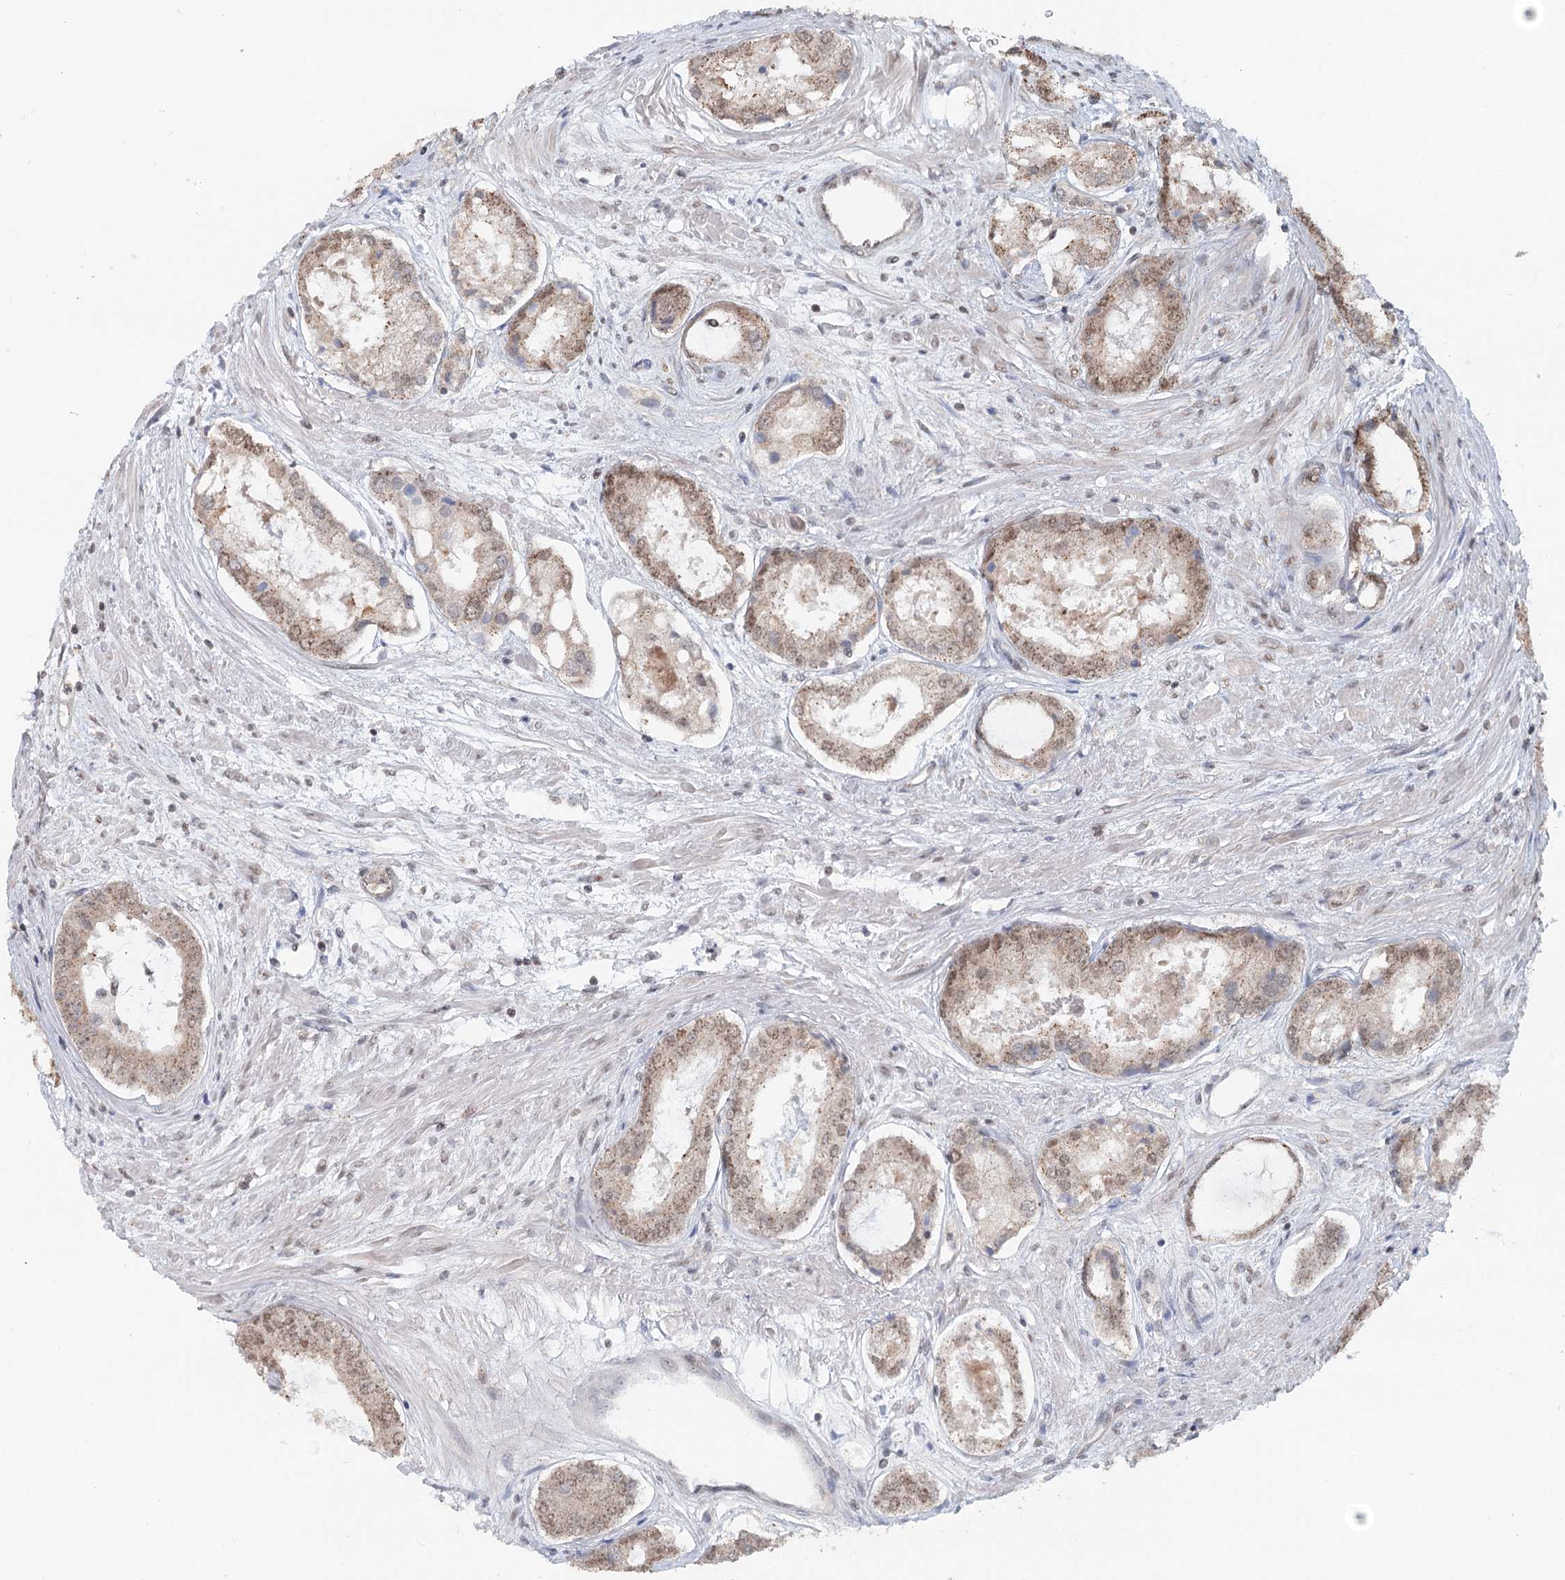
{"staining": {"intensity": "weak", "quantity": "25%-75%", "location": "cytoplasmic/membranous,nuclear"}, "tissue": "prostate cancer", "cell_type": "Tumor cells", "image_type": "cancer", "snomed": [{"axis": "morphology", "description": "Adenocarcinoma, Low grade"}, {"axis": "topography", "description": "Prostate"}], "caption": "Approximately 25%-75% of tumor cells in adenocarcinoma (low-grade) (prostate) display weak cytoplasmic/membranous and nuclear protein staining as visualized by brown immunohistochemical staining.", "gene": "GPALPP1", "patient": {"sex": "male", "age": 68}}